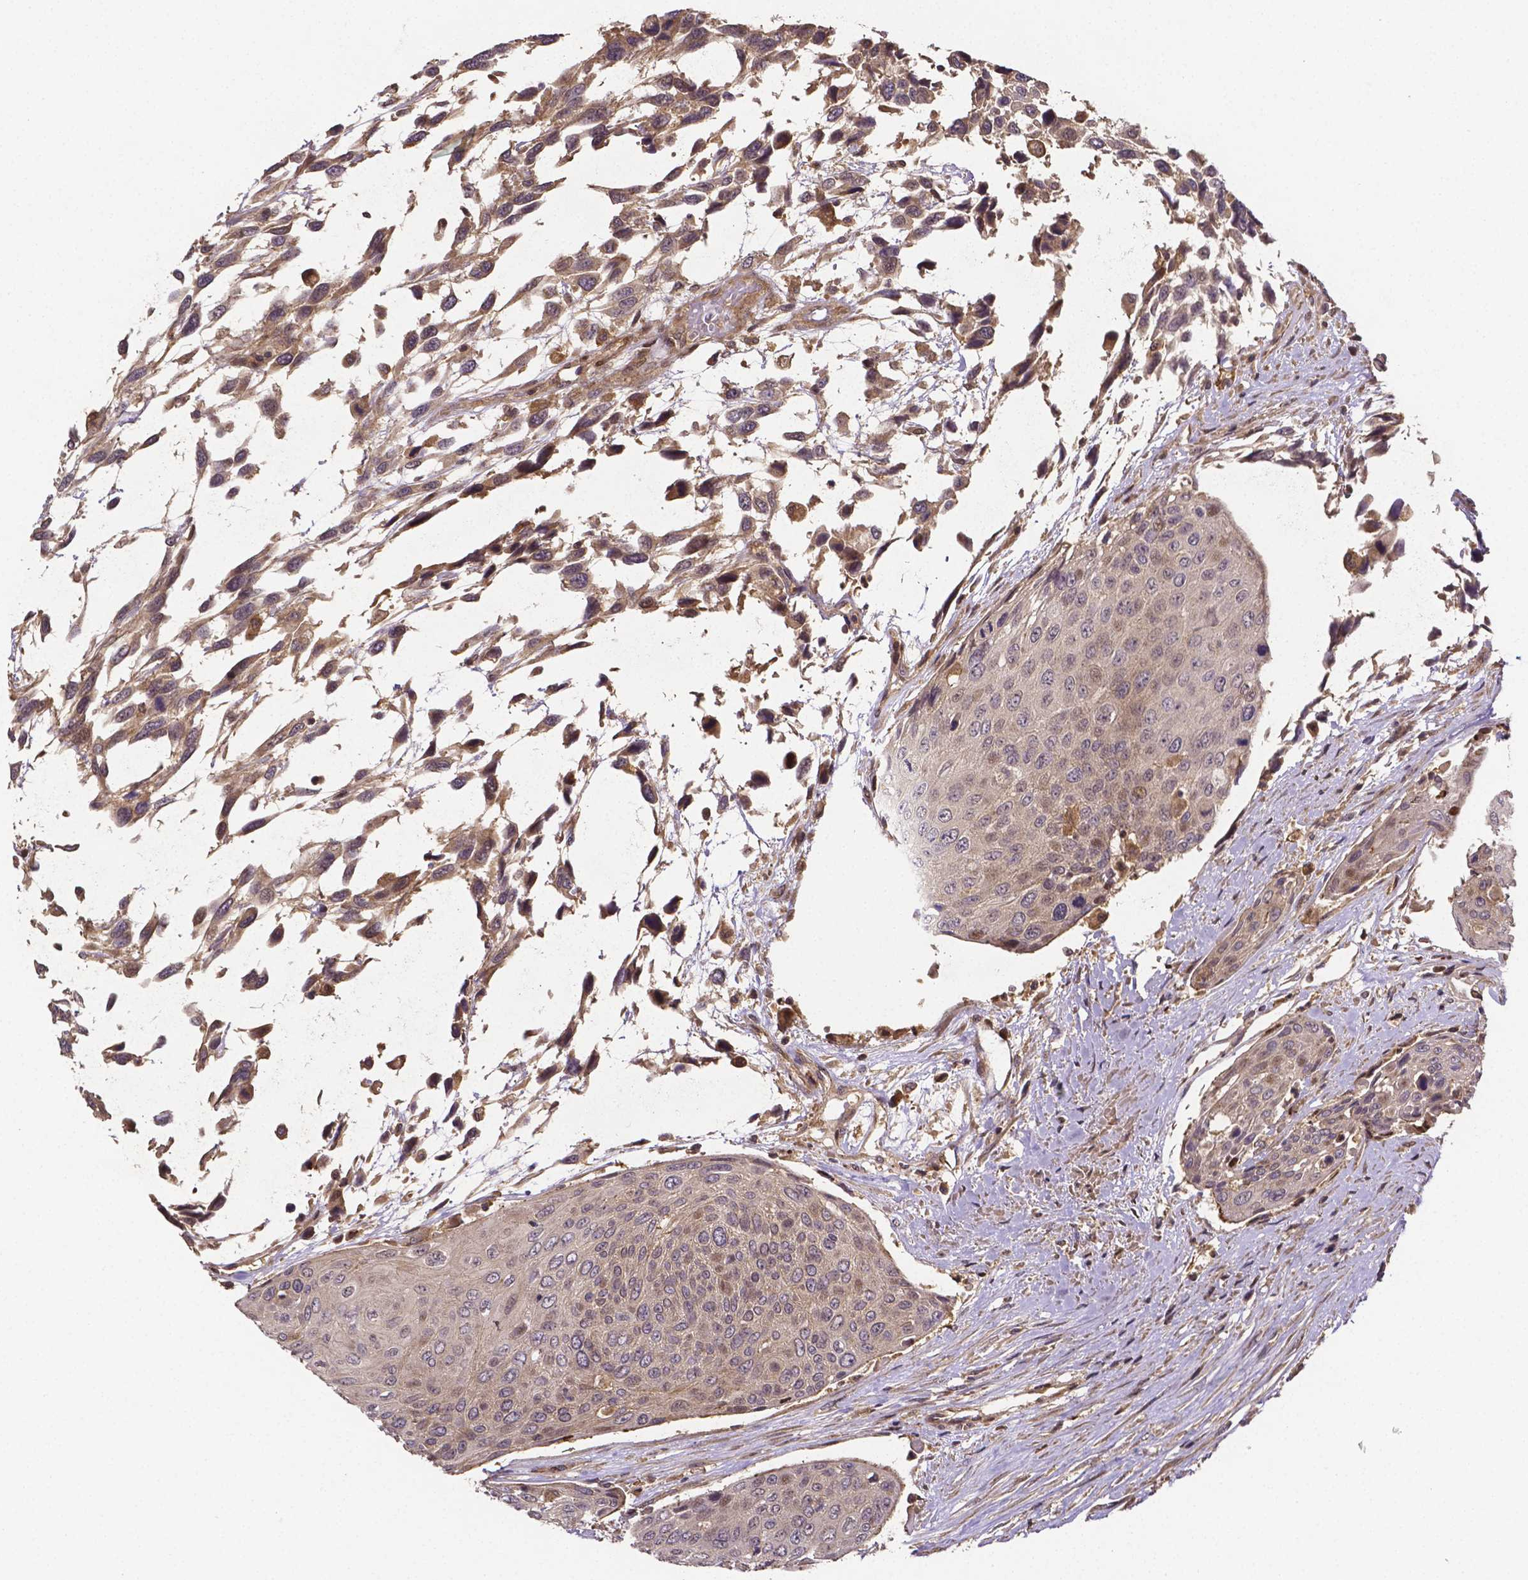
{"staining": {"intensity": "weak", "quantity": "<25%", "location": "cytoplasmic/membranous"}, "tissue": "urothelial cancer", "cell_type": "Tumor cells", "image_type": "cancer", "snomed": [{"axis": "morphology", "description": "Urothelial carcinoma, High grade"}, {"axis": "topography", "description": "Urinary bladder"}], "caption": "There is no significant staining in tumor cells of urothelial cancer. (IHC, brightfield microscopy, high magnification).", "gene": "RNF123", "patient": {"sex": "female", "age": 70}}